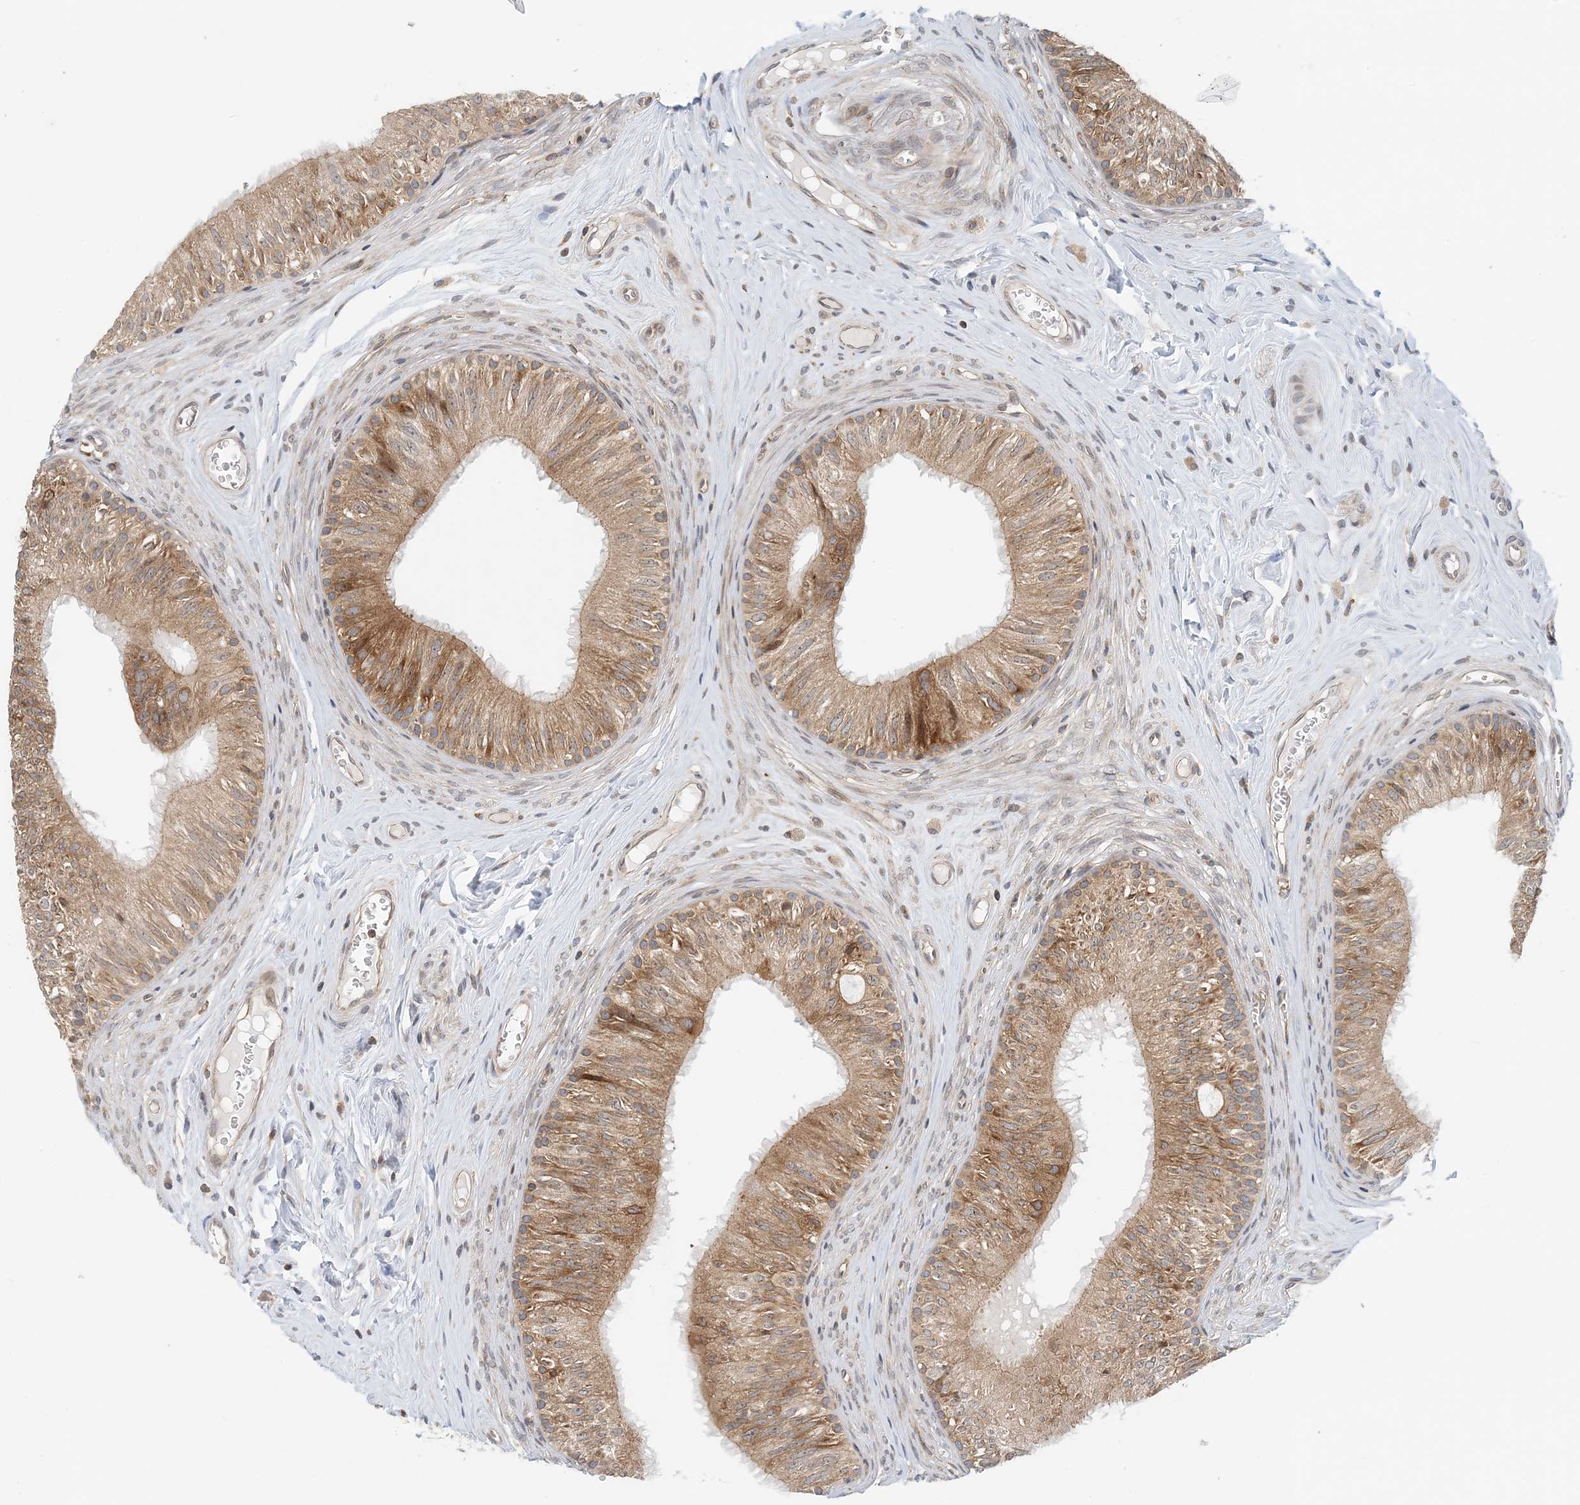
{"staining": {"intensity": "moderate", "quantity": ">75%", "location": "cytoplasmic/membranous"}, "tissue": "epididymis", "cell_type": "Glandular cells", "image_type": "normal", "snomed": [{"axis": "morphology", "description": "Normal tissue, NOS"}, {"axis": "topography", "description": "Epididymis"}], "caption": "Protein staining of normal epididymis reveals moderate cytoplasmic/membranous expression in approximately >75% of glandular cells.", "gene": "ATP13A2", "patient": {"sex": "male", "age": 46}}